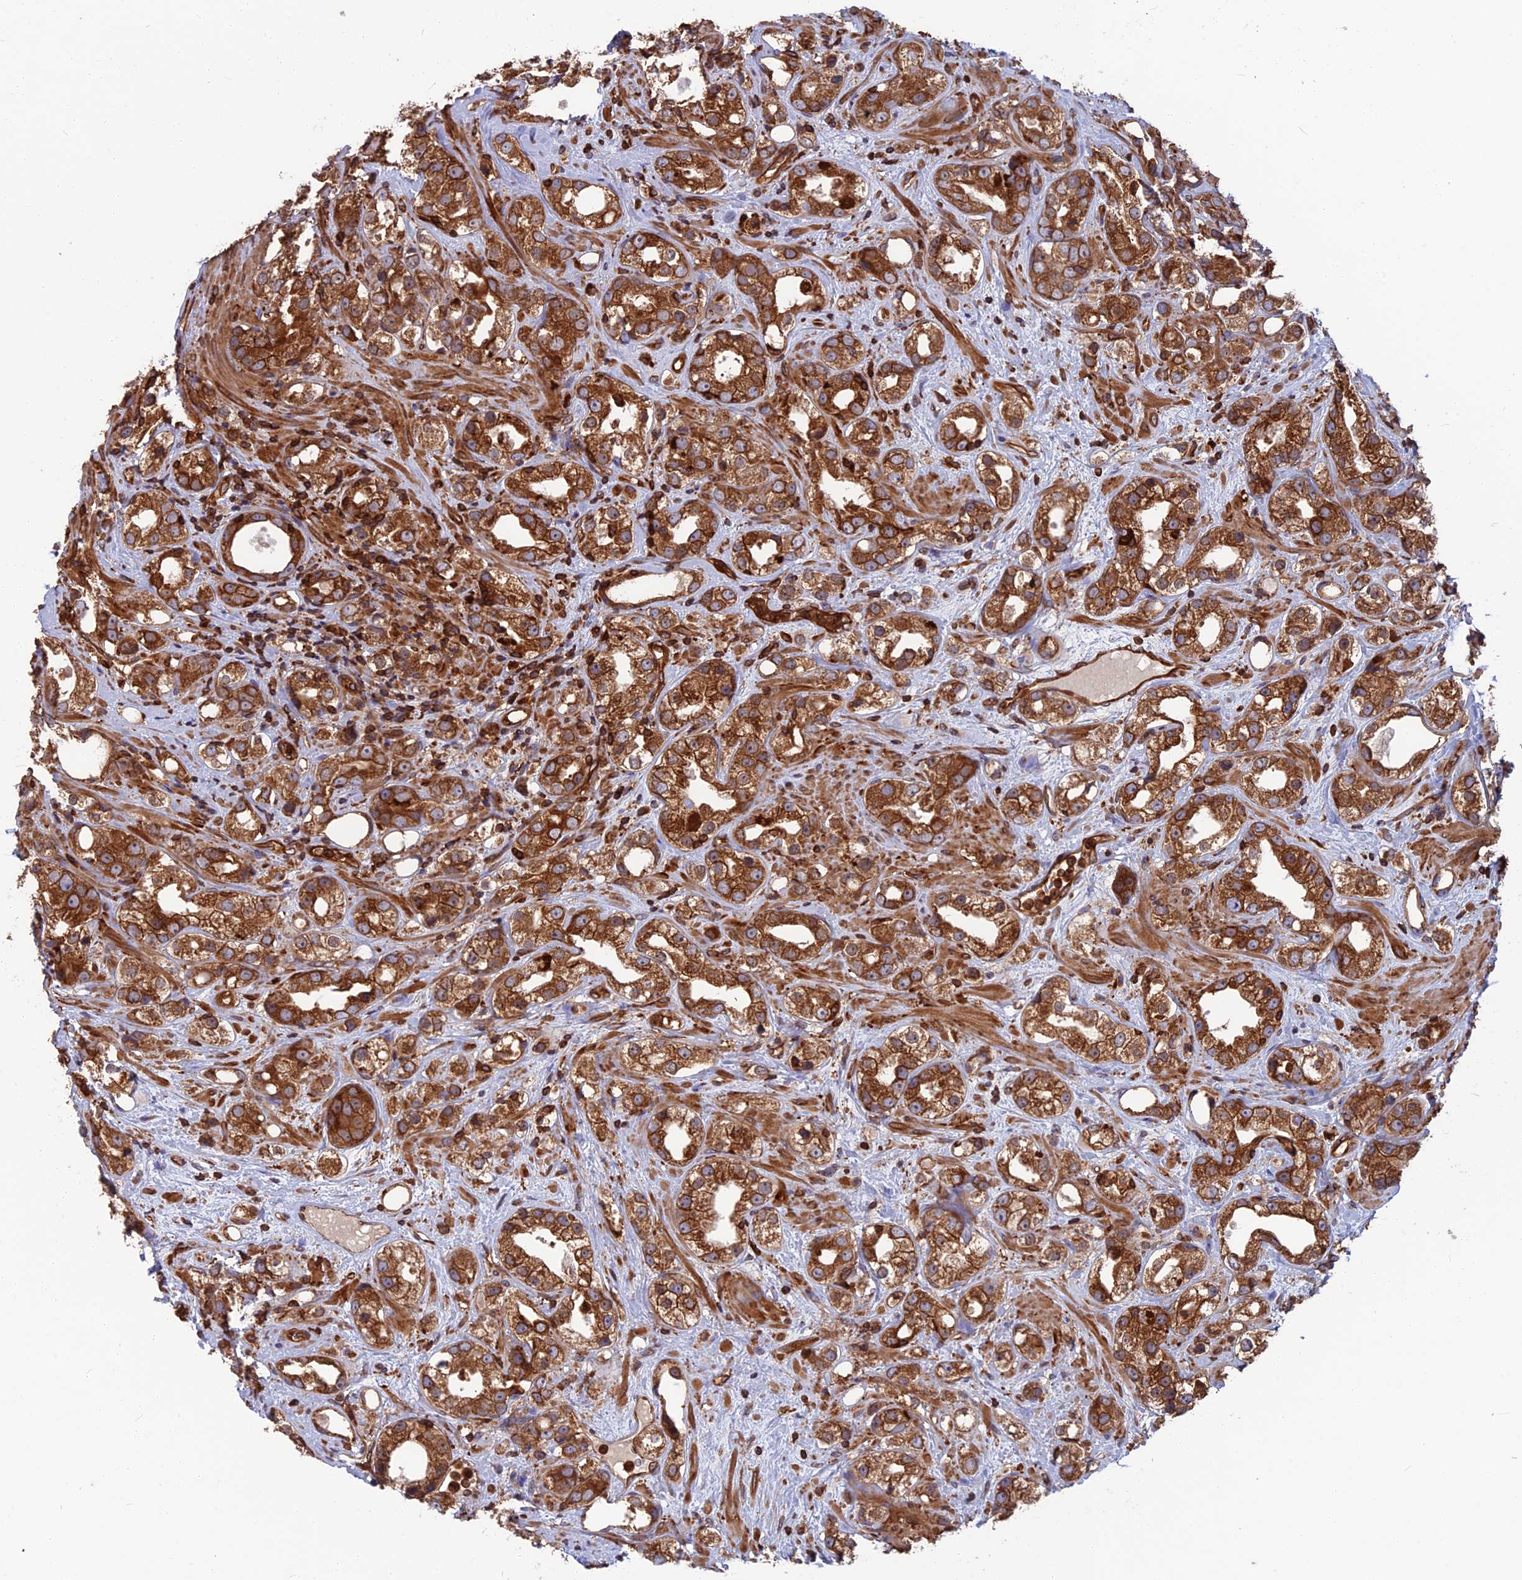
{"staining": {"intensity": "strong", "quantity": ">75%", "location": "cytoplasmic/membranous"}, "tissue": "prostate cancer", "cell_type": "Tumor cells", "image_type": "cancer", "snomed": [{"axis": "morphology", "description": "Adenocarcinoma, NOS"}, {"axis": "topography", "description": "Prostate"}], "caption": "Immunohistochemistry (IHC) of prostate cancer (adenocarcinoma) exhibits high levels of strong cytoplasmic/membranous staining in about >75% of tumor cells.", "gene": "WDR1", "patient": {"sex": "male", "age": 79}}